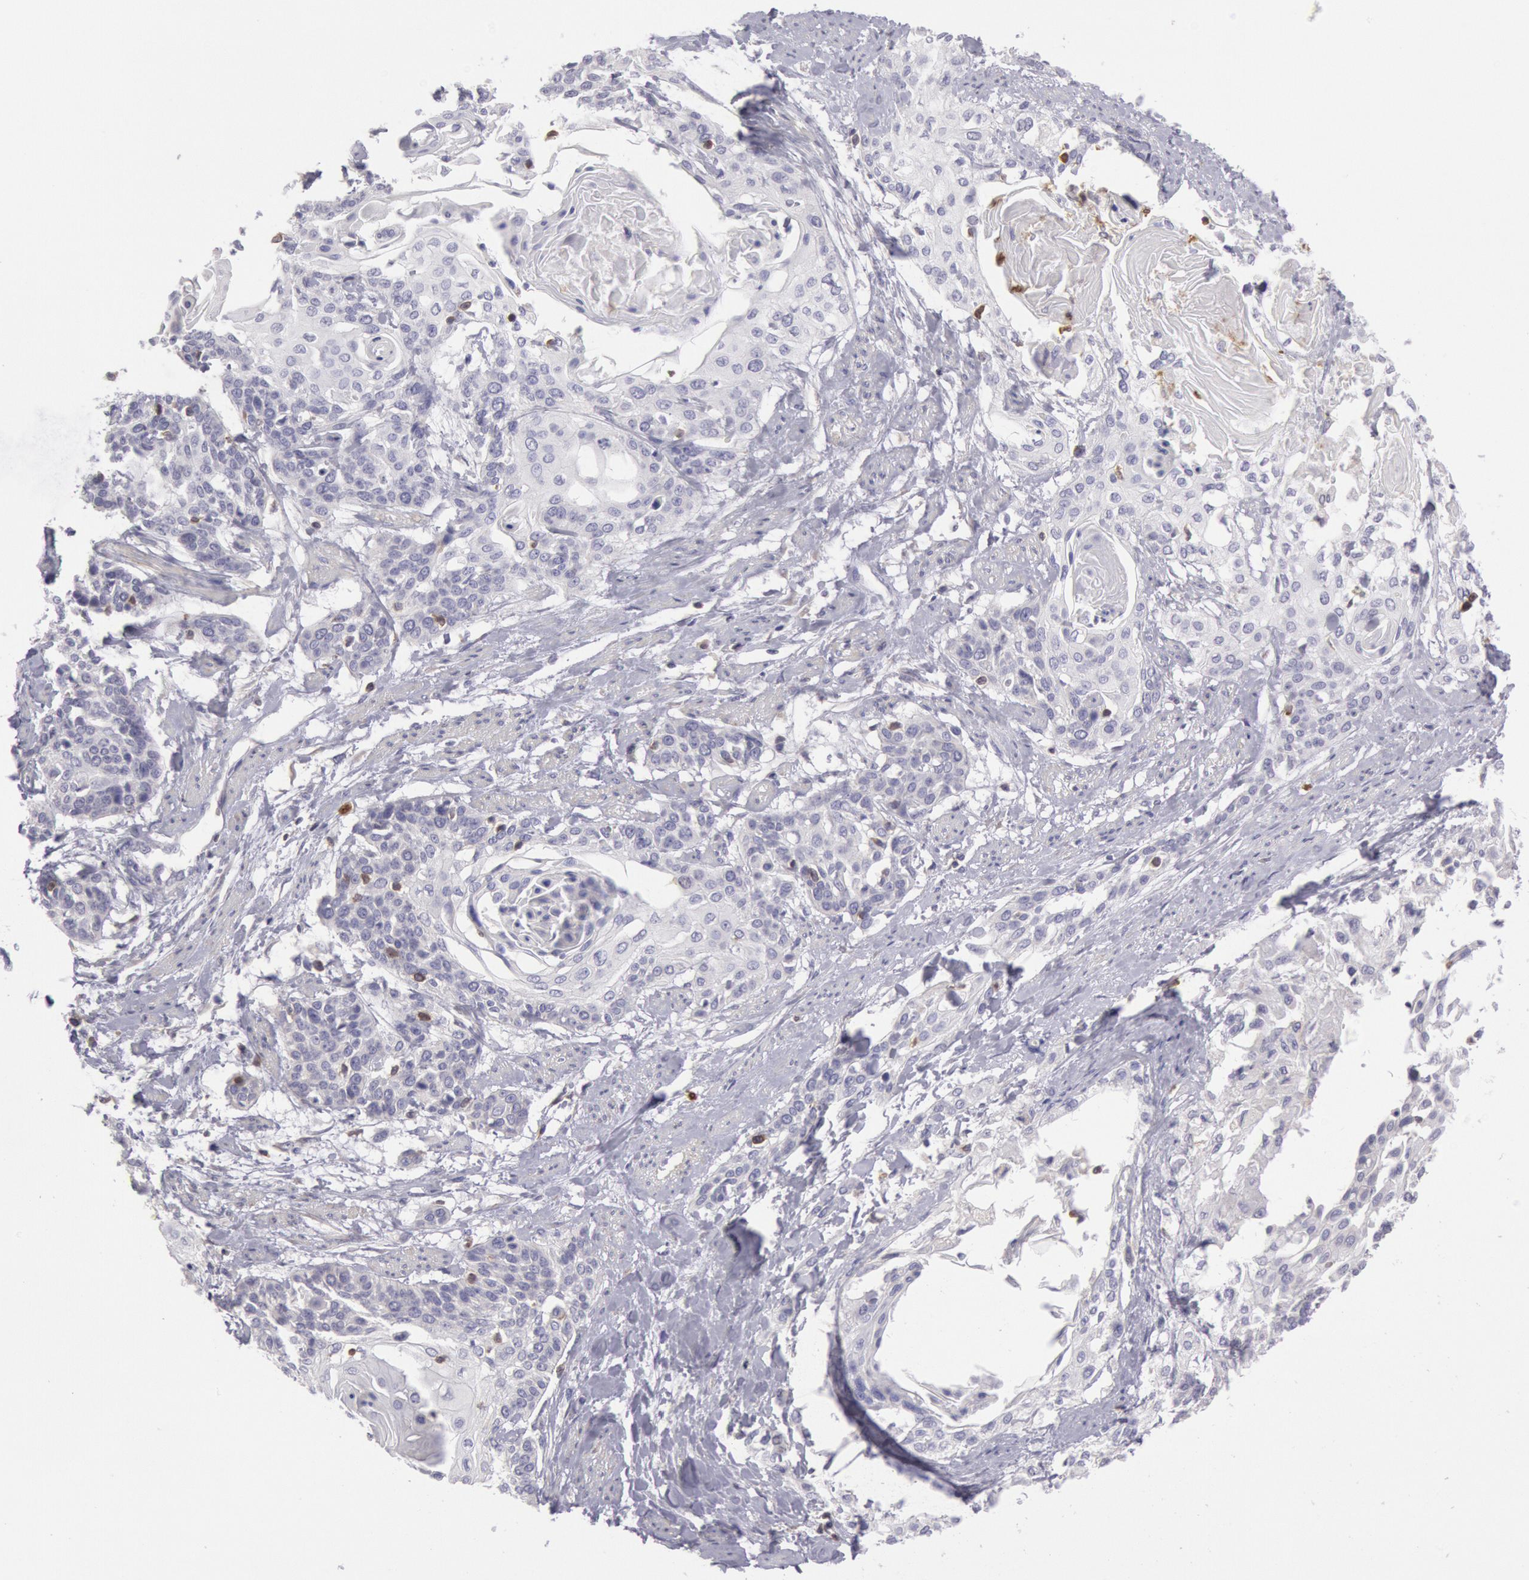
{"staining": {"intensity": "negative", "quantity": "none", "location": "none"}, "tissue": "cervical cancer", "cell_type": "Tumor cells", "image_type": "cancer", "snomed": [{"axis": "morphology", "description": "Squamous cell carcinoma, NOS"}, {"axis": "topography", "description": "Cervix"}], "caption": "Tumor cells show no significant staining in squamous cell carcinoma (cervical).", "gene": "RAB27A", "patient": {"sex": "female", "age": 57}}